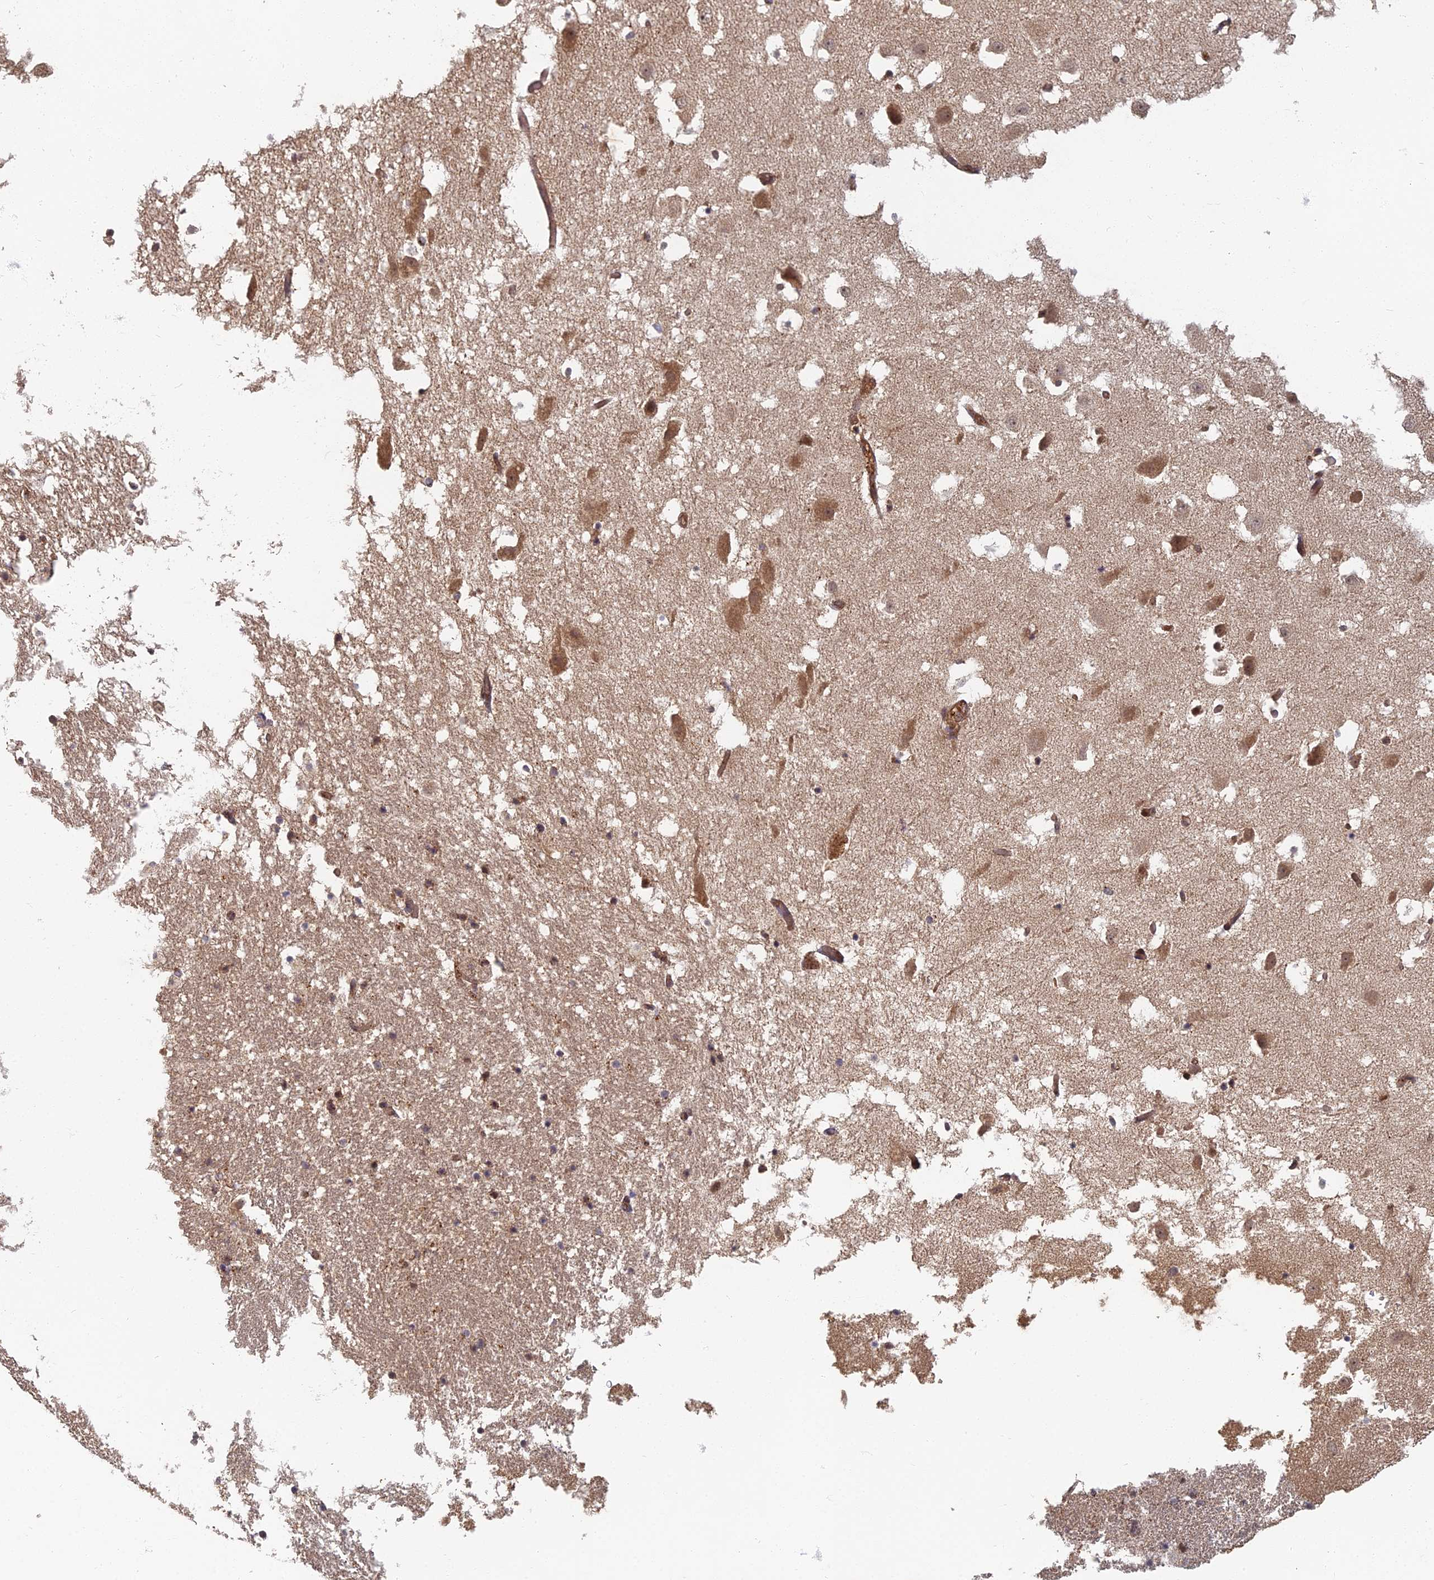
{"staining": {"intensity": "moderate", "quantity": ">75%", "location": "cytoplasmic/membranous"}, "tissue": "hippocampus", "cell_type": "Glial cells", "image_type": "normal", "snomed": [{"axis": "morphology", "description": "Normal tissue, NOS"}, {"axis": "topography", "description": "Hippocampus"}], "caption": "Glial cells show medium levels of moderate cytoplasmic/membranous positivity in about >75% of cells in benign human hippocampus. Using DAB (3,3'-diaminobenzidine) (brown) and hematoxylin (blue) stains, captured at high magnification using brightfield microscopy.", "gene": "INO80D", "patient": {"sex": "female", "age": 52}}